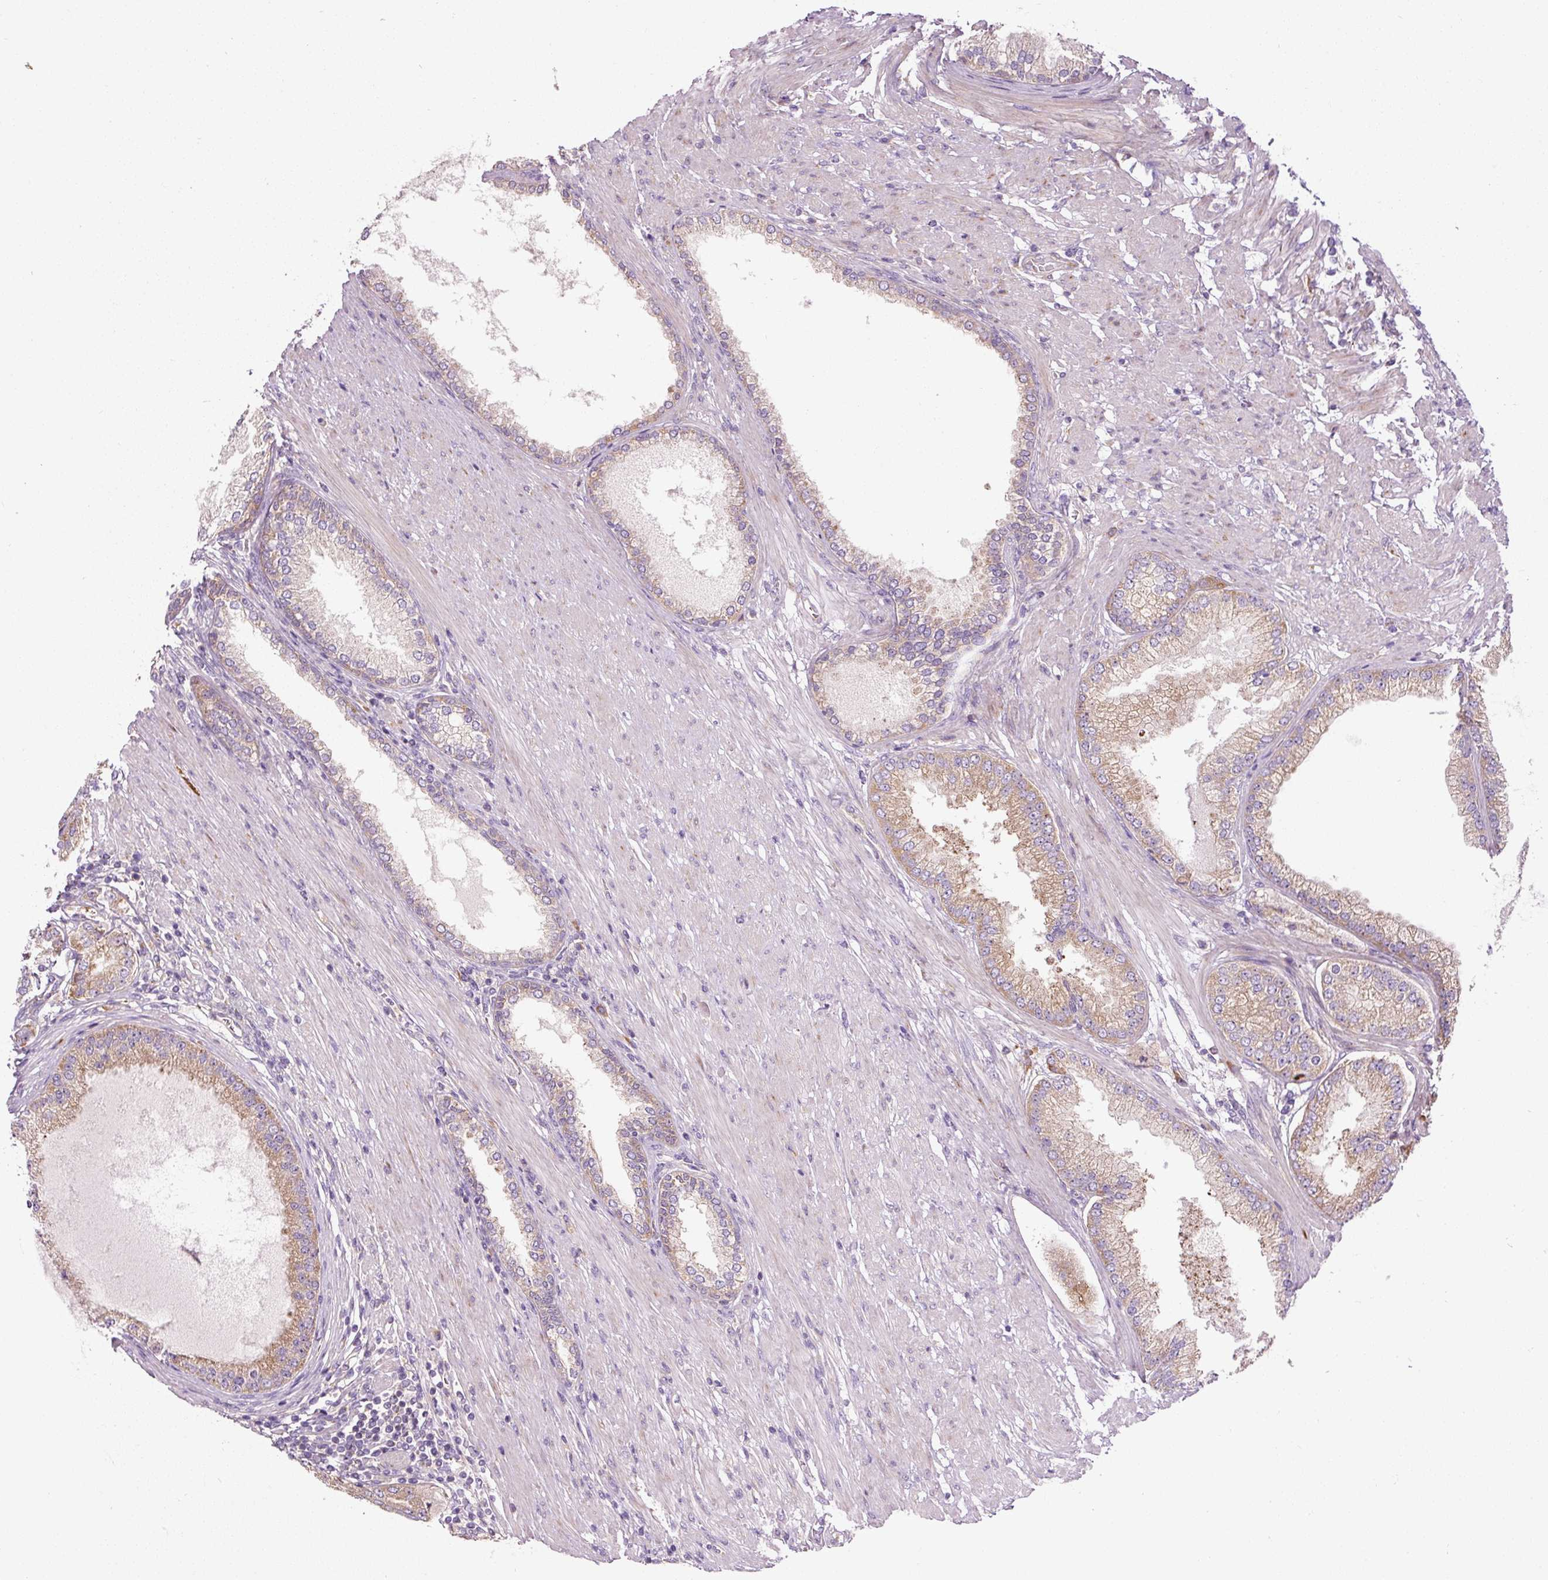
{"staining": {"intensity": "moderate", "quantity": "25%-75%", "location": "cytoplasmic/membranous"}, "tissue": "prostate cancer", "cell_type": "Tumor cells", "image_type": "cancer", "snomed": [{"axis": "morphology", "description": "Adenocarcinoma, High grade"}, {"axis": "topography", "description": "Prostate"}], "caption": "Human prostate cancer stained with a brown dye exhibits moderate cytoplasmic/membranous positive staining in approximately 25%-75% of tumor cells.", "gene": "RPL10A", "patient": {"sex": "male", "age": 71}}